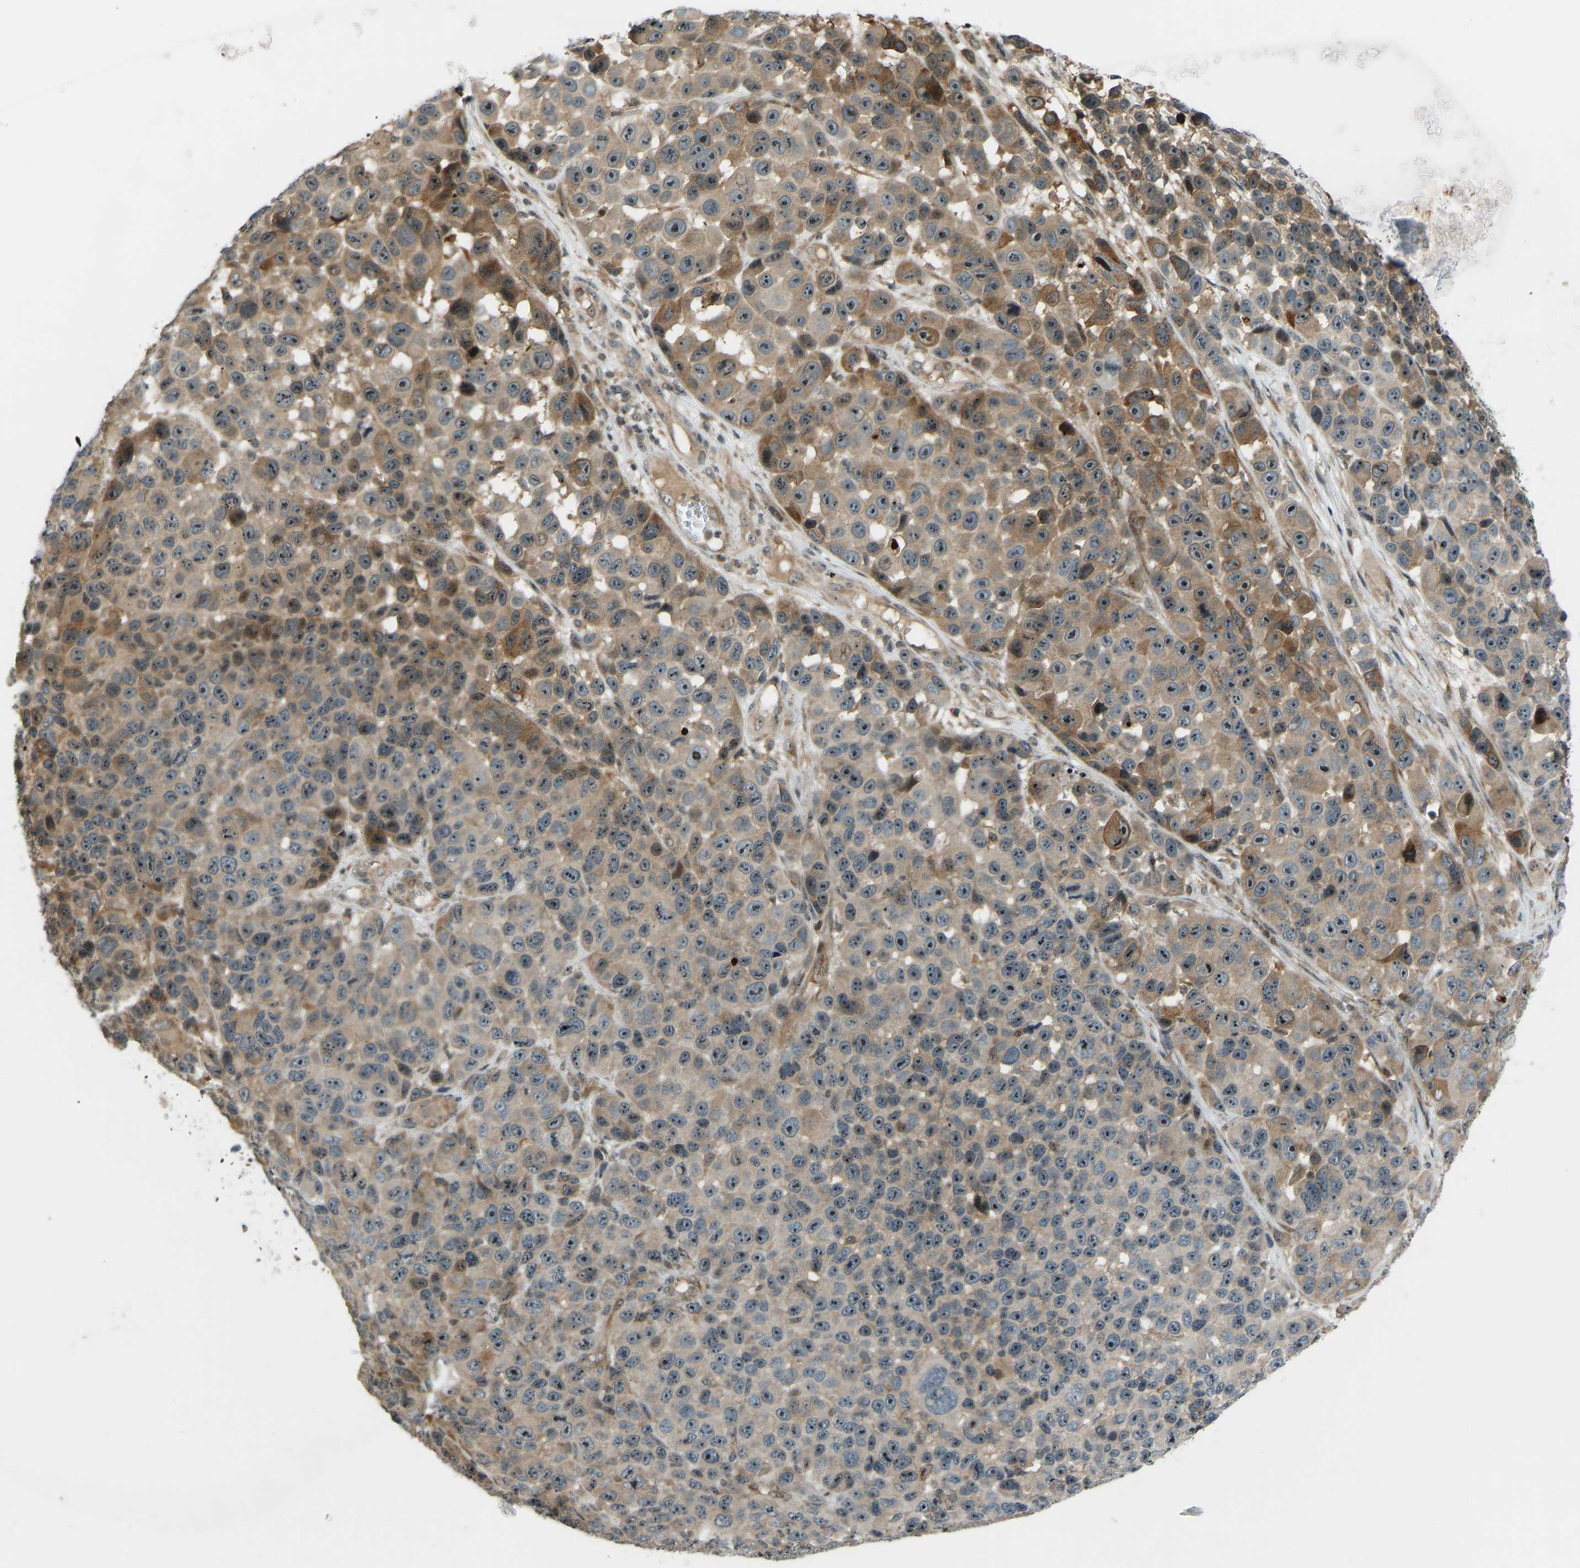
{"staining": {"intensity": "moderate", "quantity": ">75%", "location": "cytoplasmic/membranous,nuclear"}, "tissue": "melanoma", "cell_type": "Tumor cells", "image_type": "cancer", "snomed": [{"axis": "morphology", "description": "Malignant melanoma, NOS"}, {"axis": "topography", "description": "Skin"}], "caption": "The micrograph exhibits immunohistochemical staining of malignant melanoma. There is moderate cytoplasmic/membranous and nuclear positivity is appreciated in approximately >75% of tumor cells. (DAB IHC with brightfield microscopy, high magnification).", "gene": "SVOPL", "patient": {"sex": "male", "age": 53}}